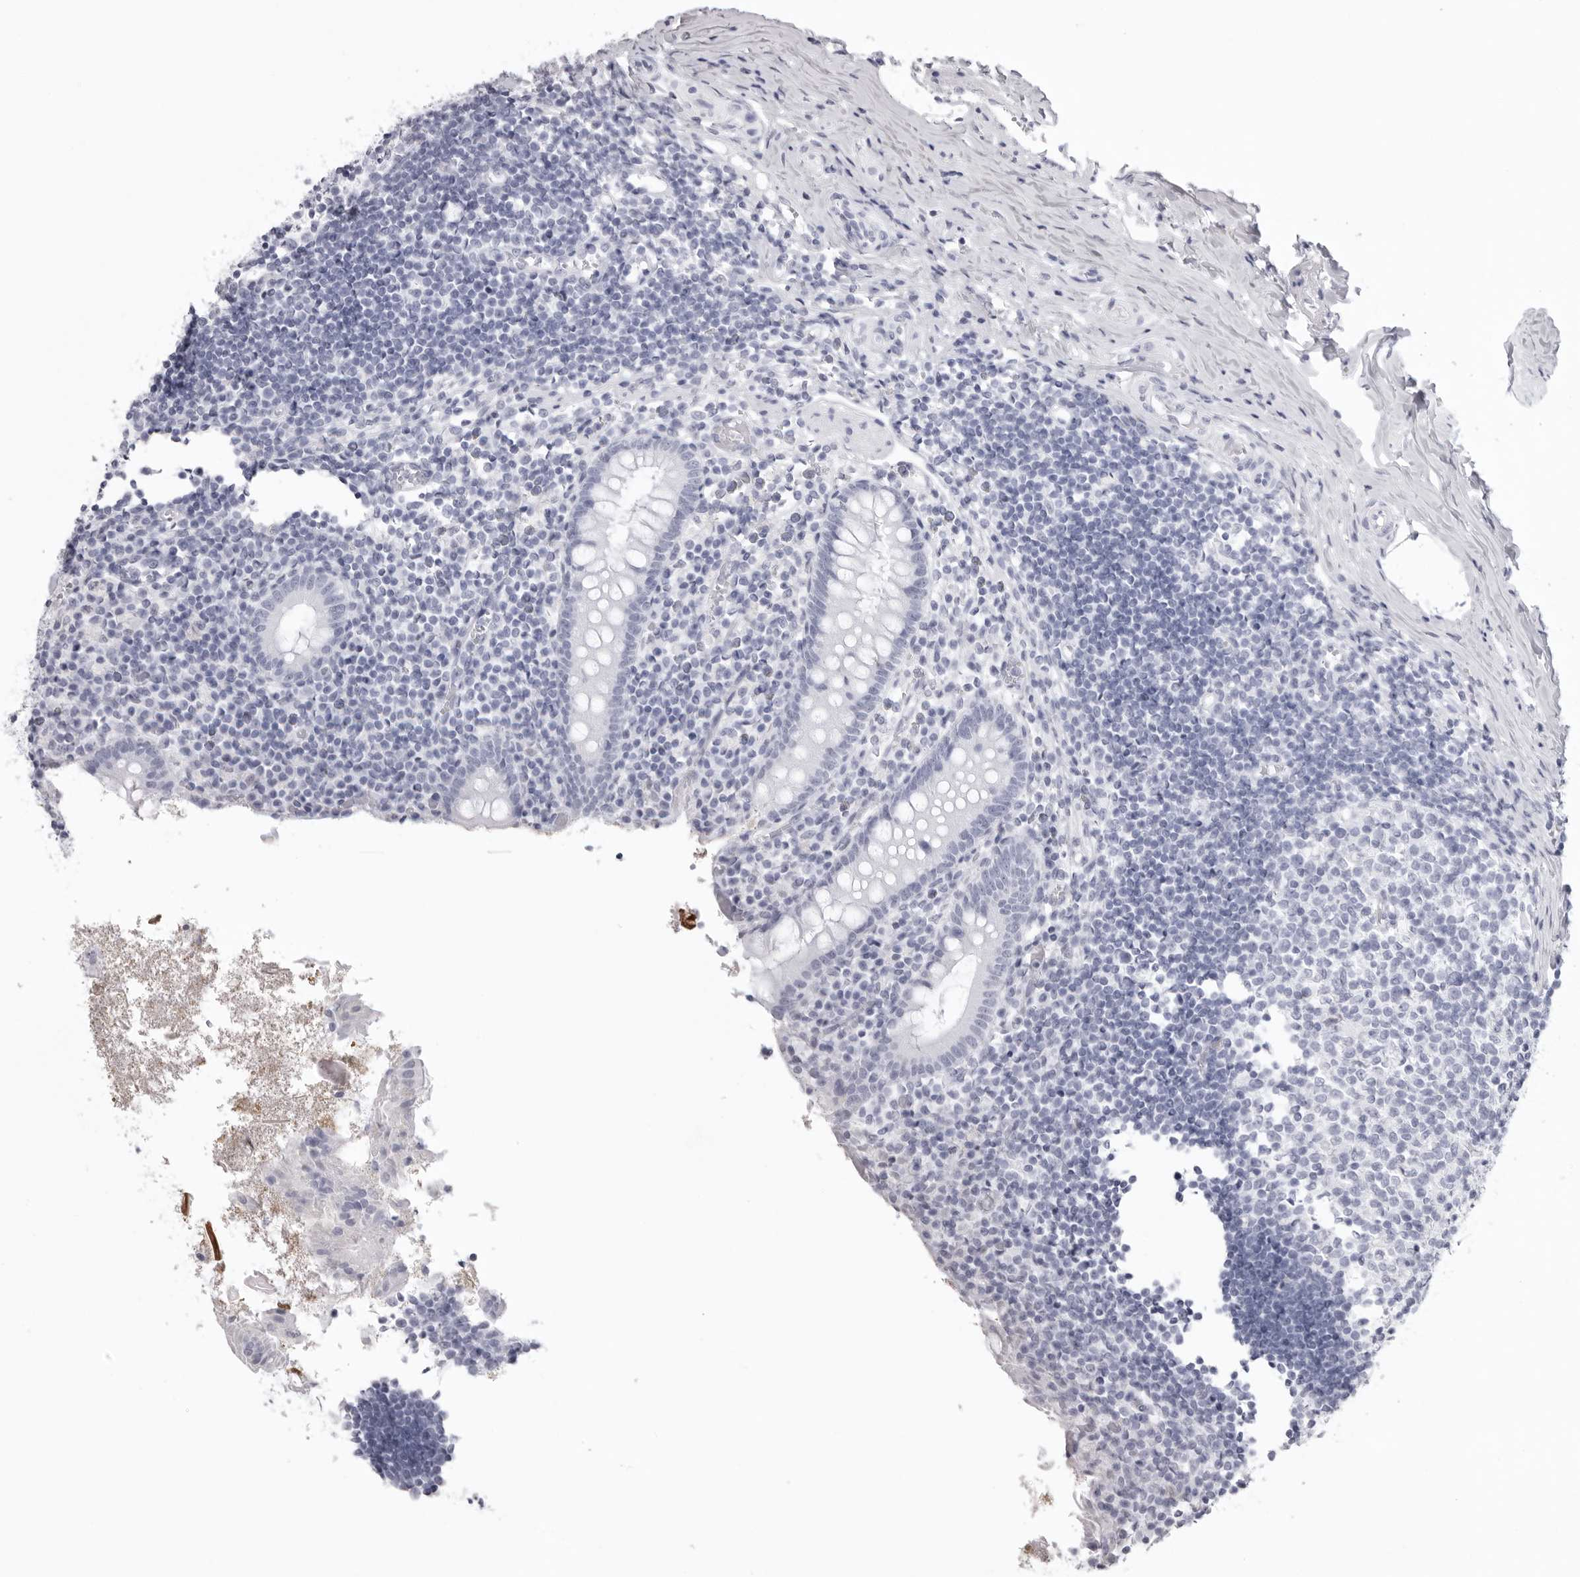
{"staining": {"intensity": "negative", "quantity": "none", "location": "none"}, "tissue": "appendix", "cell_type": "Glandular cells", "image_type": "normal", "snomed": [{"axis": "morphology", "description": "Normal tissue, NOS"}, {"axis": "topography", "description": "Appendix"}], "caption": "Glandular cells show no significant expression in benign appendix. Brightfield microscopy of immunohistochemistry stained with DAB (3,3'-diaminobenzidine) (brown) and hematoxylin (blue), captured at high magnification.", "gene": "KLK9", "patient": {"sex": "female", "age": 17}}